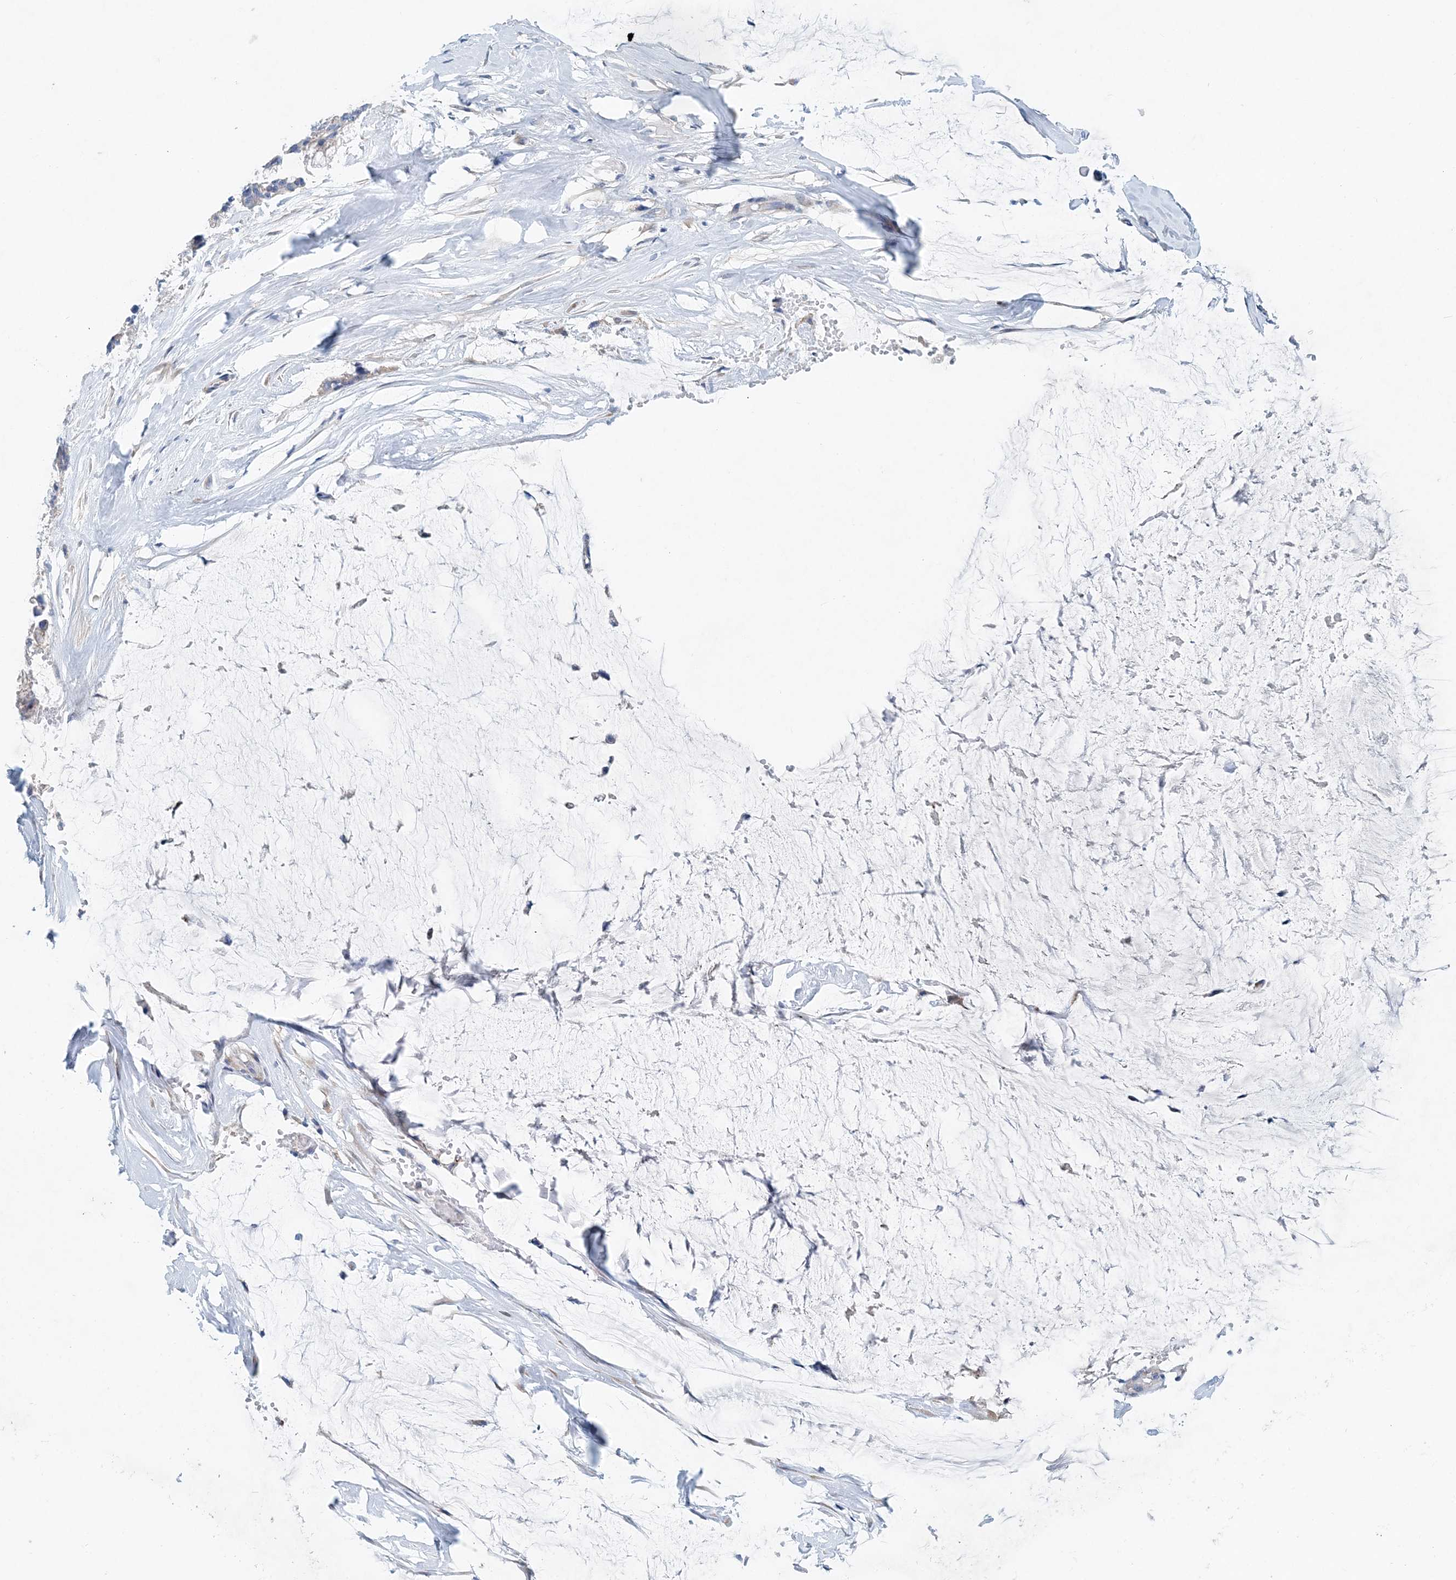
{"staining": {"intensity": "negative", "quantity": "none", "location": "none"}, "tissue": "ovarian cancer", "cell_type": "Tumor cells", "image_type": "cancer", "snomed": [{"axis": "morphology", "description": "Cystadenocarcinoma, mucinous, NOS"}, {"axis": "topography", "description": "Ovary"}], "caption": "An image of ovarian cancer (mucinous cystadenocarcinoma) stained for a protein exhibits no brown staining in tumor cells.", "gene": "PFN2", "patient": {"sex": "female", "age": 39}}